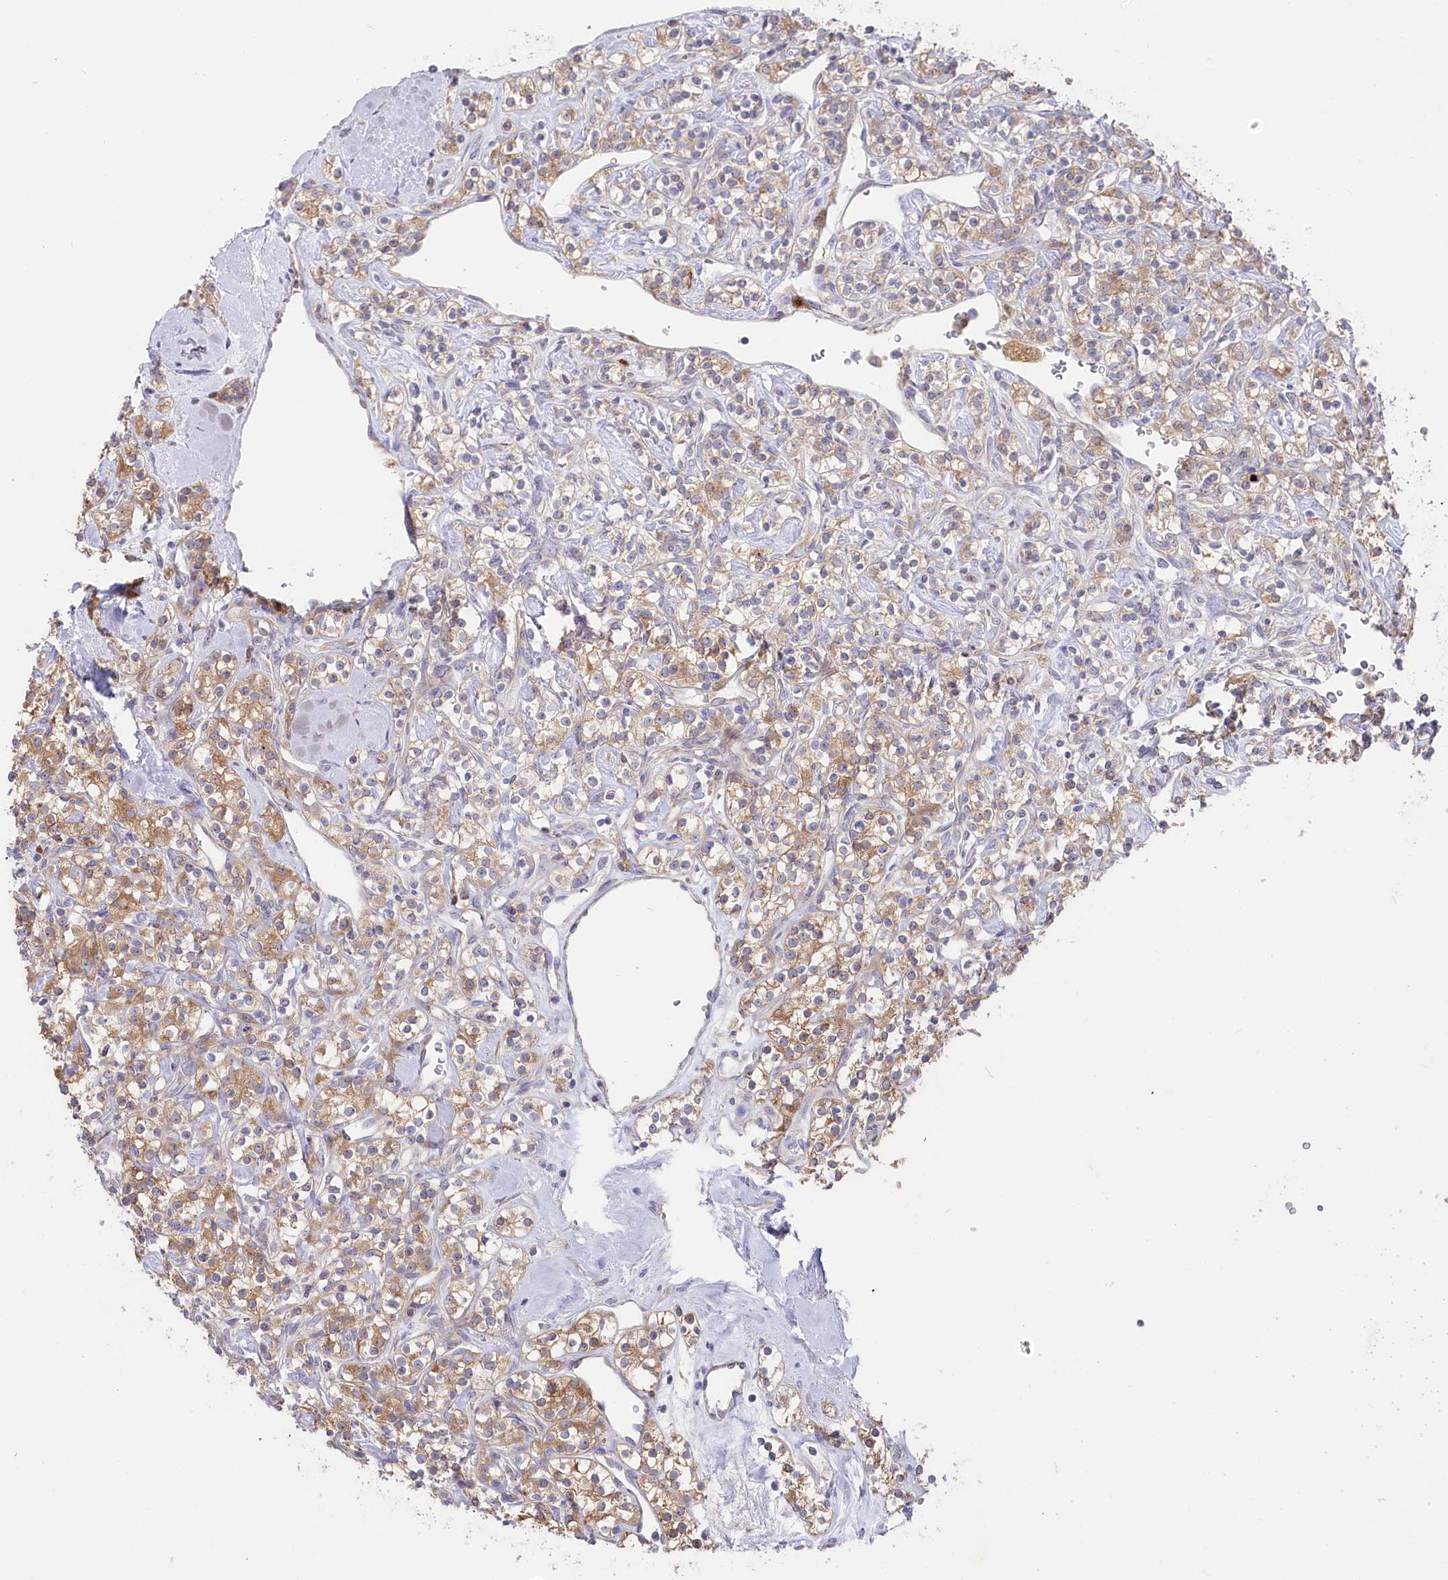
{"staining": {"intensity": "moderate", "quantity": ">75%", "location": "cytoplasmic/membranous"}, "tissue": "renal cancer", "cell_type": "Tumor cells", "image_type": "cancer", "snomed": [{"axis": "morphology", "description": "Adenocarcinoma, NOS"}, {"axis": "topography", "description": "Kidney"}], "caption": "Immunohistochemistry (DAB) staining of renal cancer (adenocarcinoma) displays moderate cytoplasmic/membranous protein expression in about >75% of tumor cells.", "gene": "POGLUT1", "patient": {"sex": "male", "age": 77}}